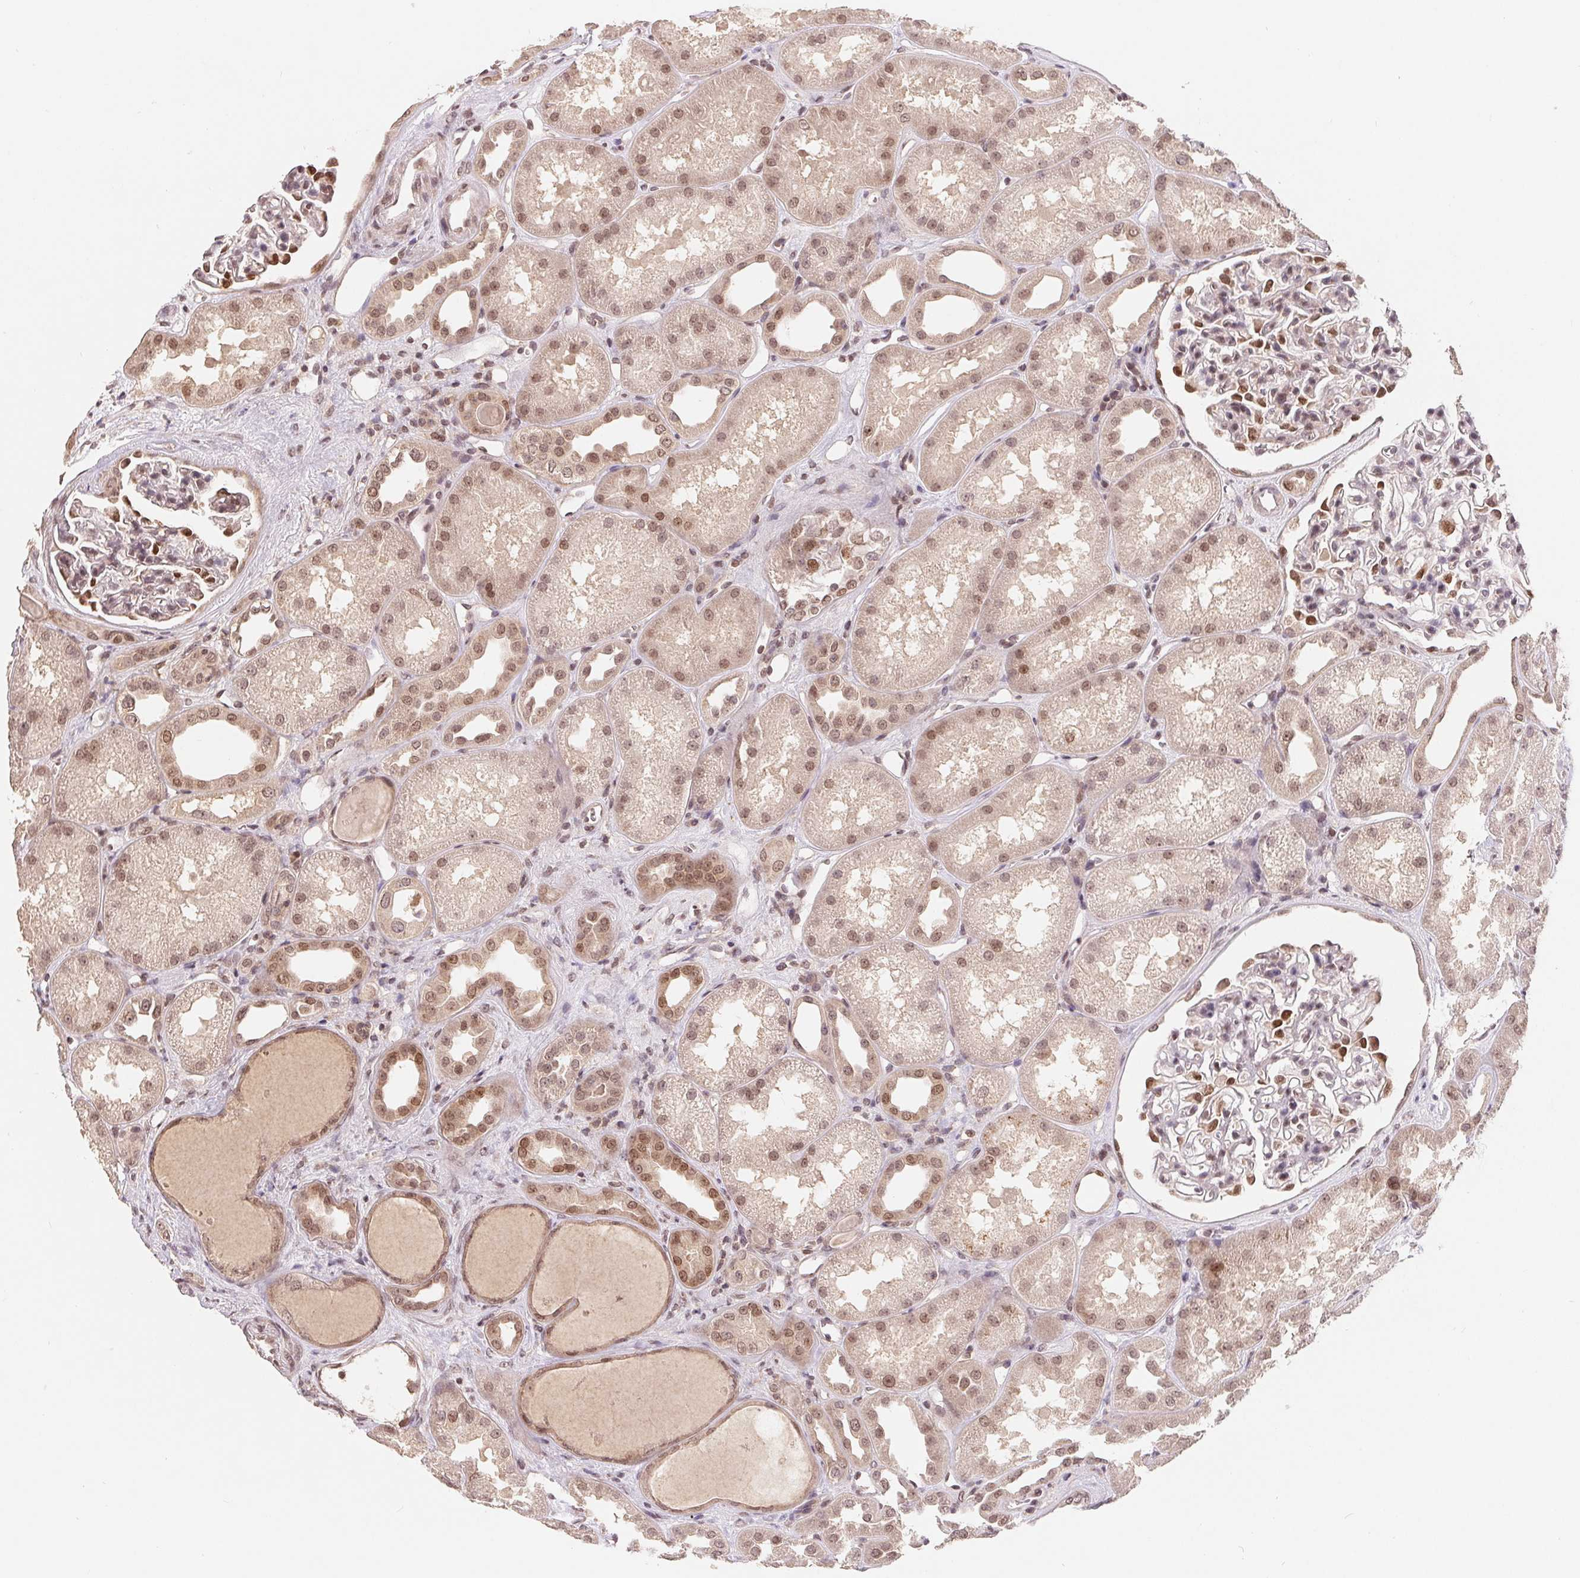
{"staining": {"intensity": "moderate", "quantity": "25%-75%", "location": "nuclear"}, "tissue": "kidney", "cell_type": "Cells in glomeruli", "image_type": "normal", "snomed": [{"axis": "morphology", "description": "Normal tissue, NOS"}, {"axis": "topography", "description": "Kidney"}], "caption": "Human kidney stained with a brown dye shows moderate nuclear positive staining in approximately 25%-75% of cells in glomeruli.", "gene": "HMGN3", "patient": {"sex": "male", "age": 61}}